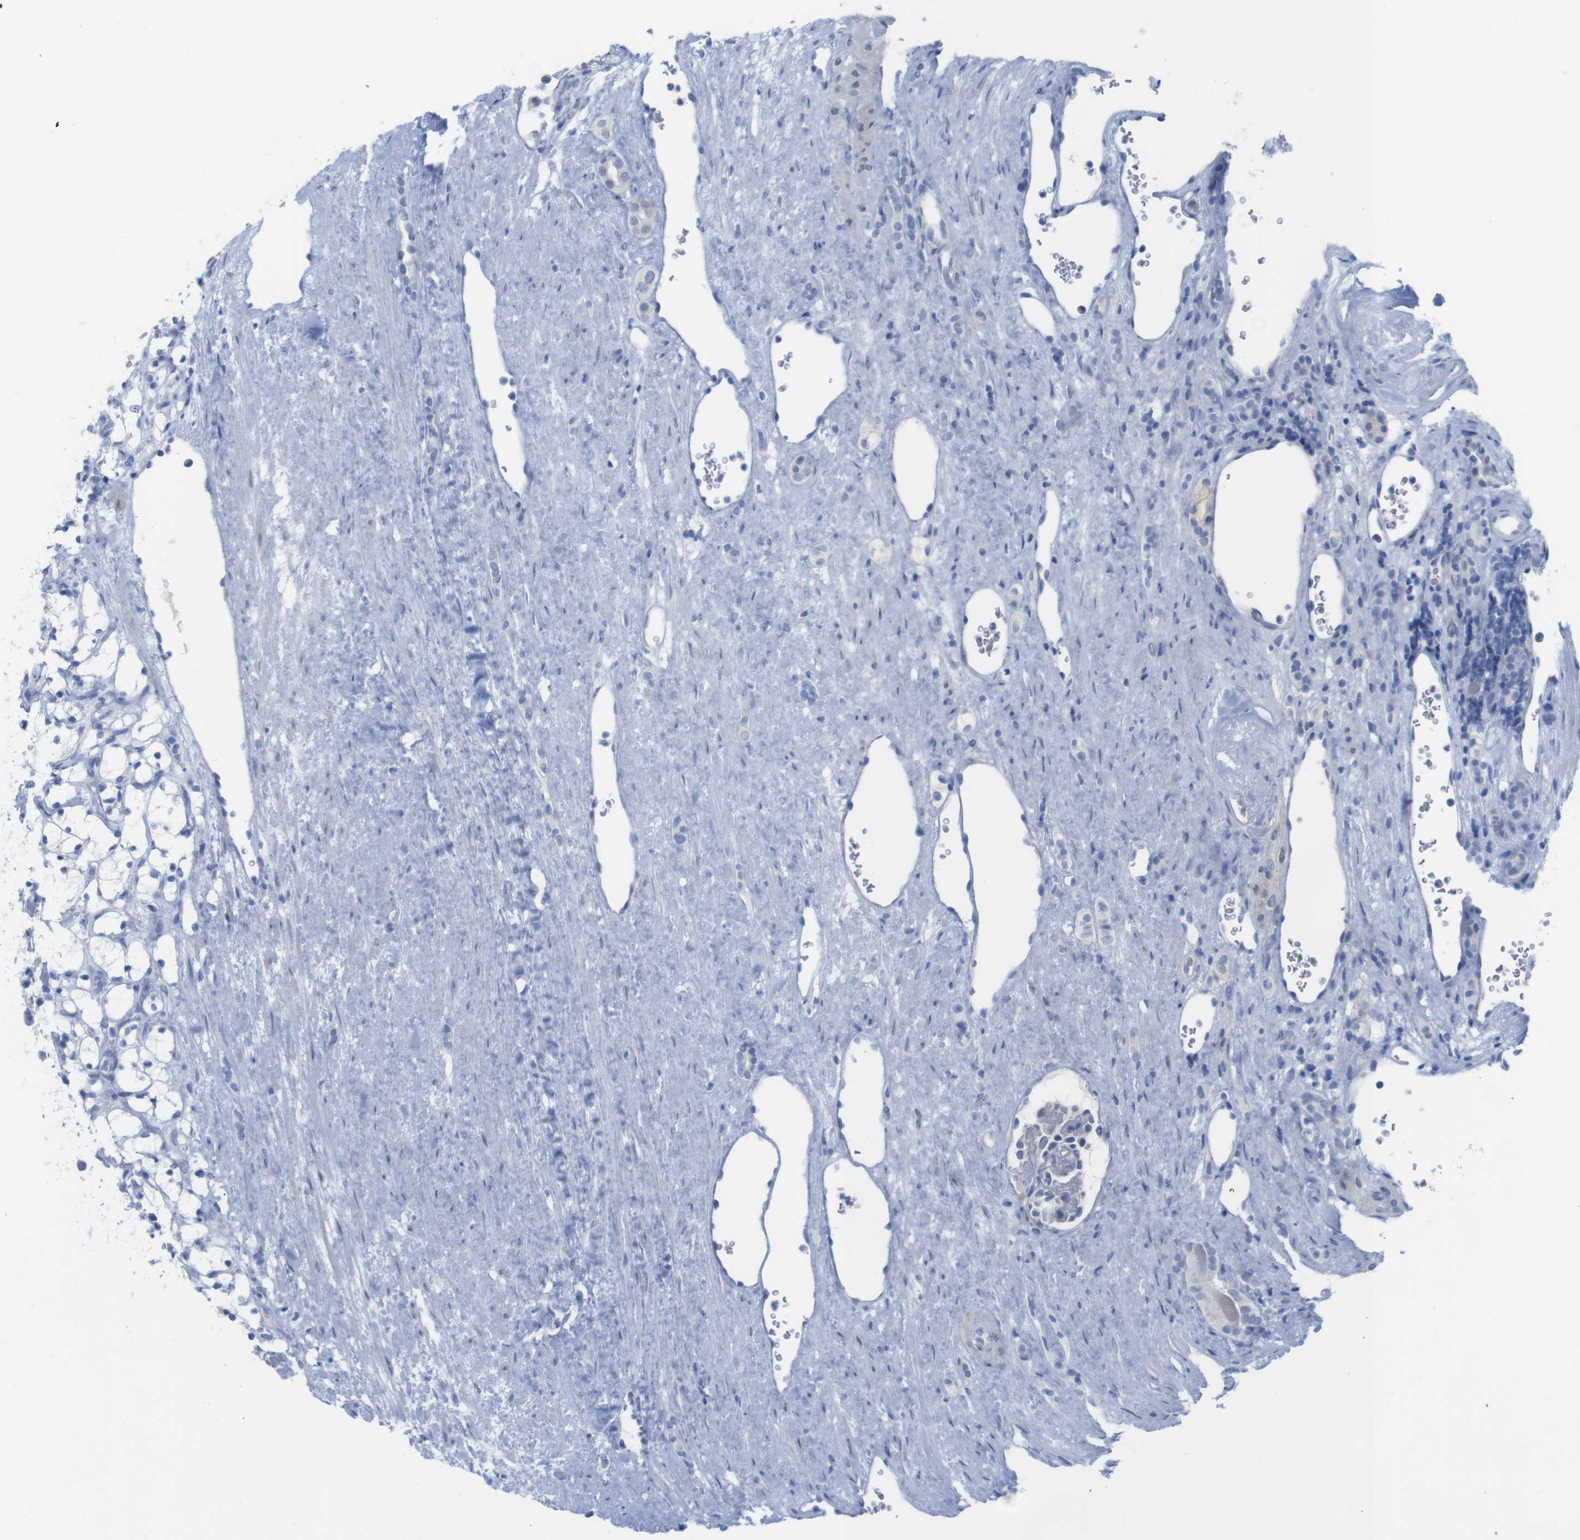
{"staining": {"intensity": "negative", "quantity": "none", "location": "none"}, "tissue": "renal cancer", "cell_type": "Tumor cells", "image_type": "cancer", "snomed": [{"axis": "morphology", "description": "Adenocarcinoma, NOS"}, {"axis": "topography", "description": "Kidney"}], "caption": "Renal adenocarcinoma stained for a protein using immunohistochemistry (IHC) exhibits no expression tumor cells.", "gene": "PNMA1", "patient": {"sex": "female", "age": 69}}